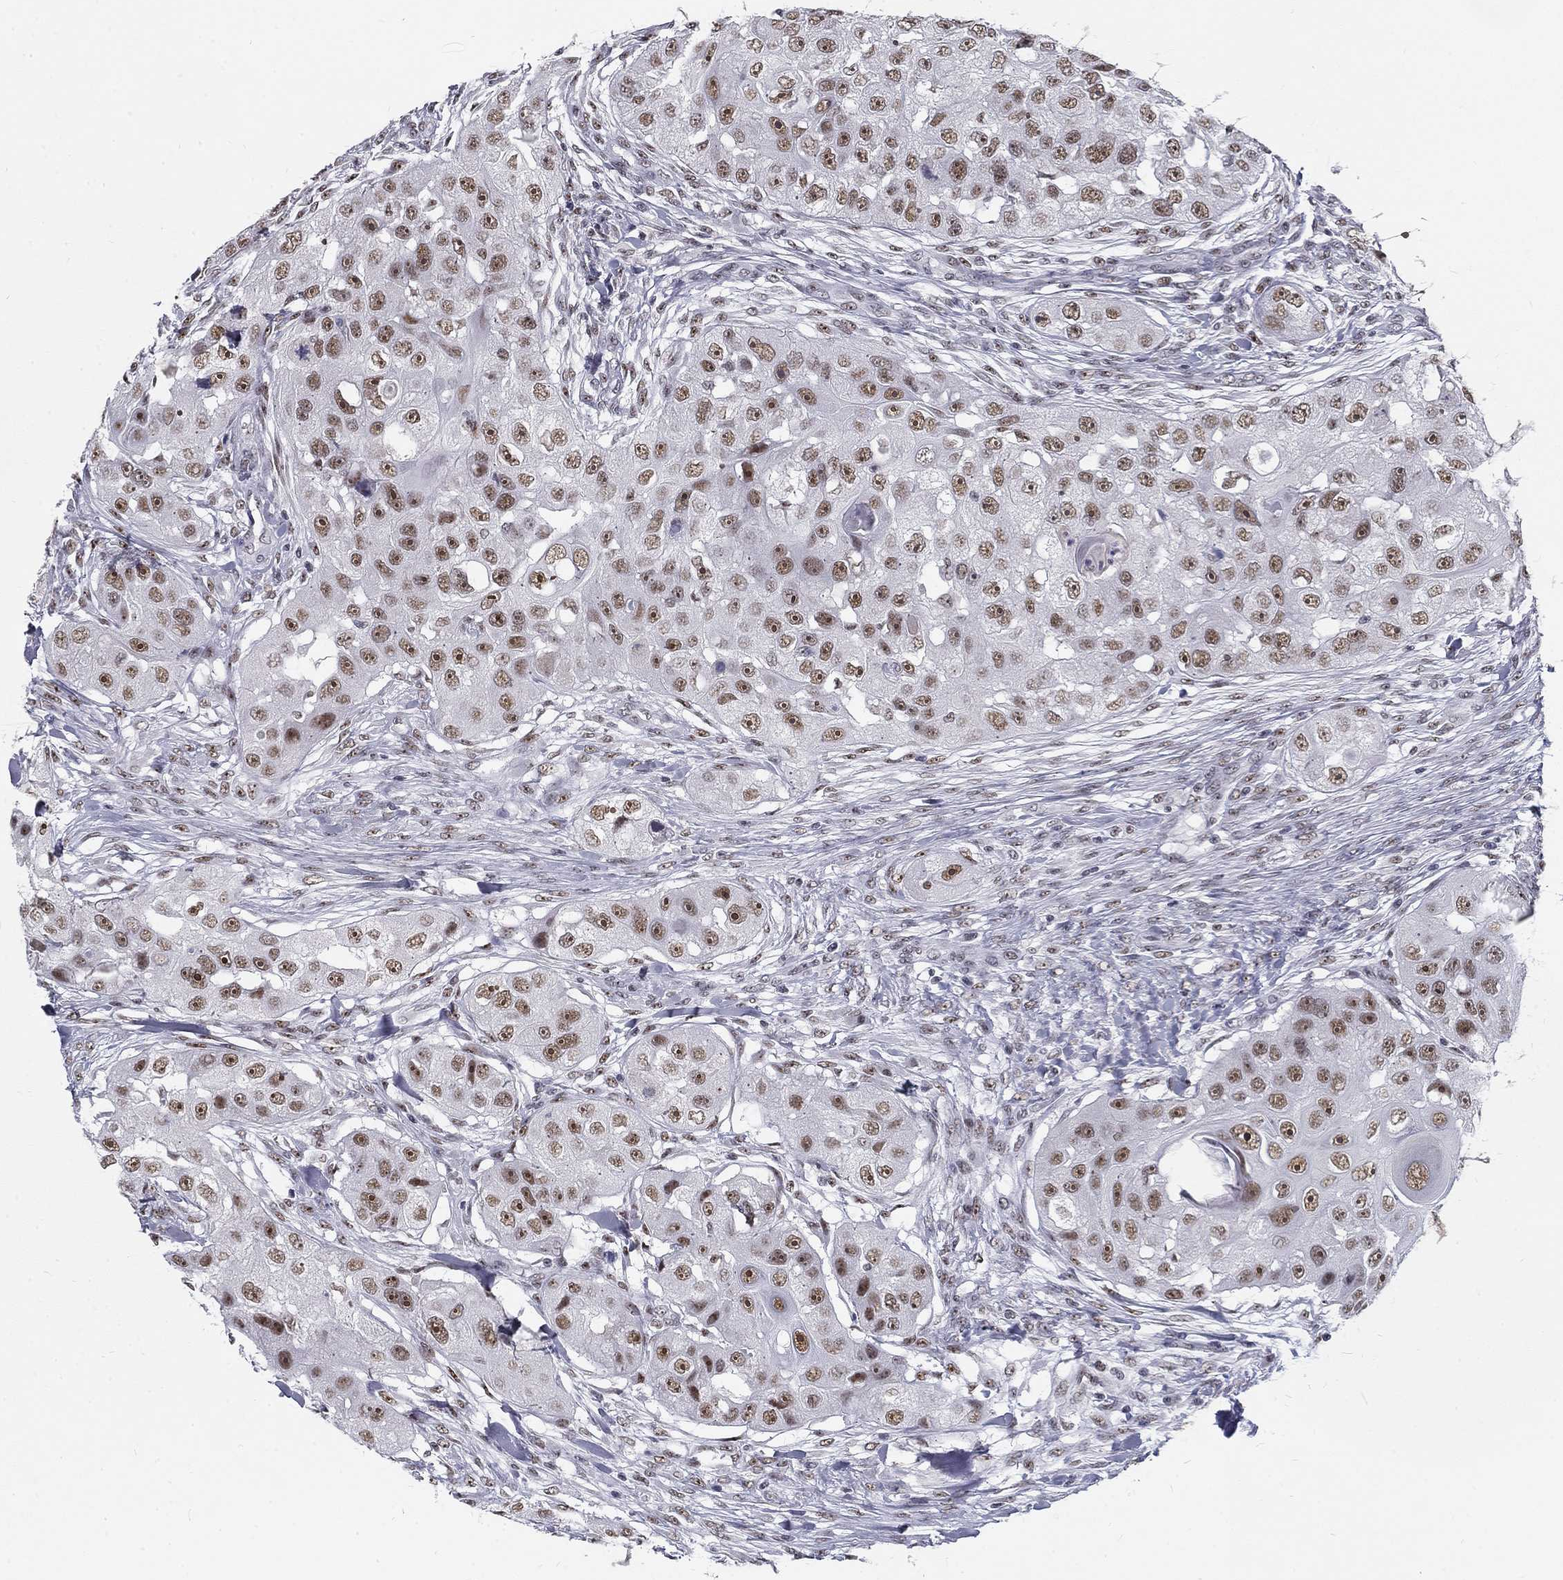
{"staining": {"intensity": "moderate", "quantity": "25%-75%", "location": "nuclear"}, "tissue": "head and neck cancer", "cell_type": "Tumor cells", "image_type": "cancer", "snomed": [{"axis": "morphology", "description": "Squamous cell carcinoma, NOS"}, {"axis": "topography", "description": "Head-Neck"}], "caption": "Head and neck cancer (squamous cell carcinoma) stained with DAB immunohistochemistry (IHC) exhibits medium levels of moderate nuclear staining in approximately 25%-75% of tumor cells.", "gene": "SNORC", "patient": {"sex": "male", "age": 51}}